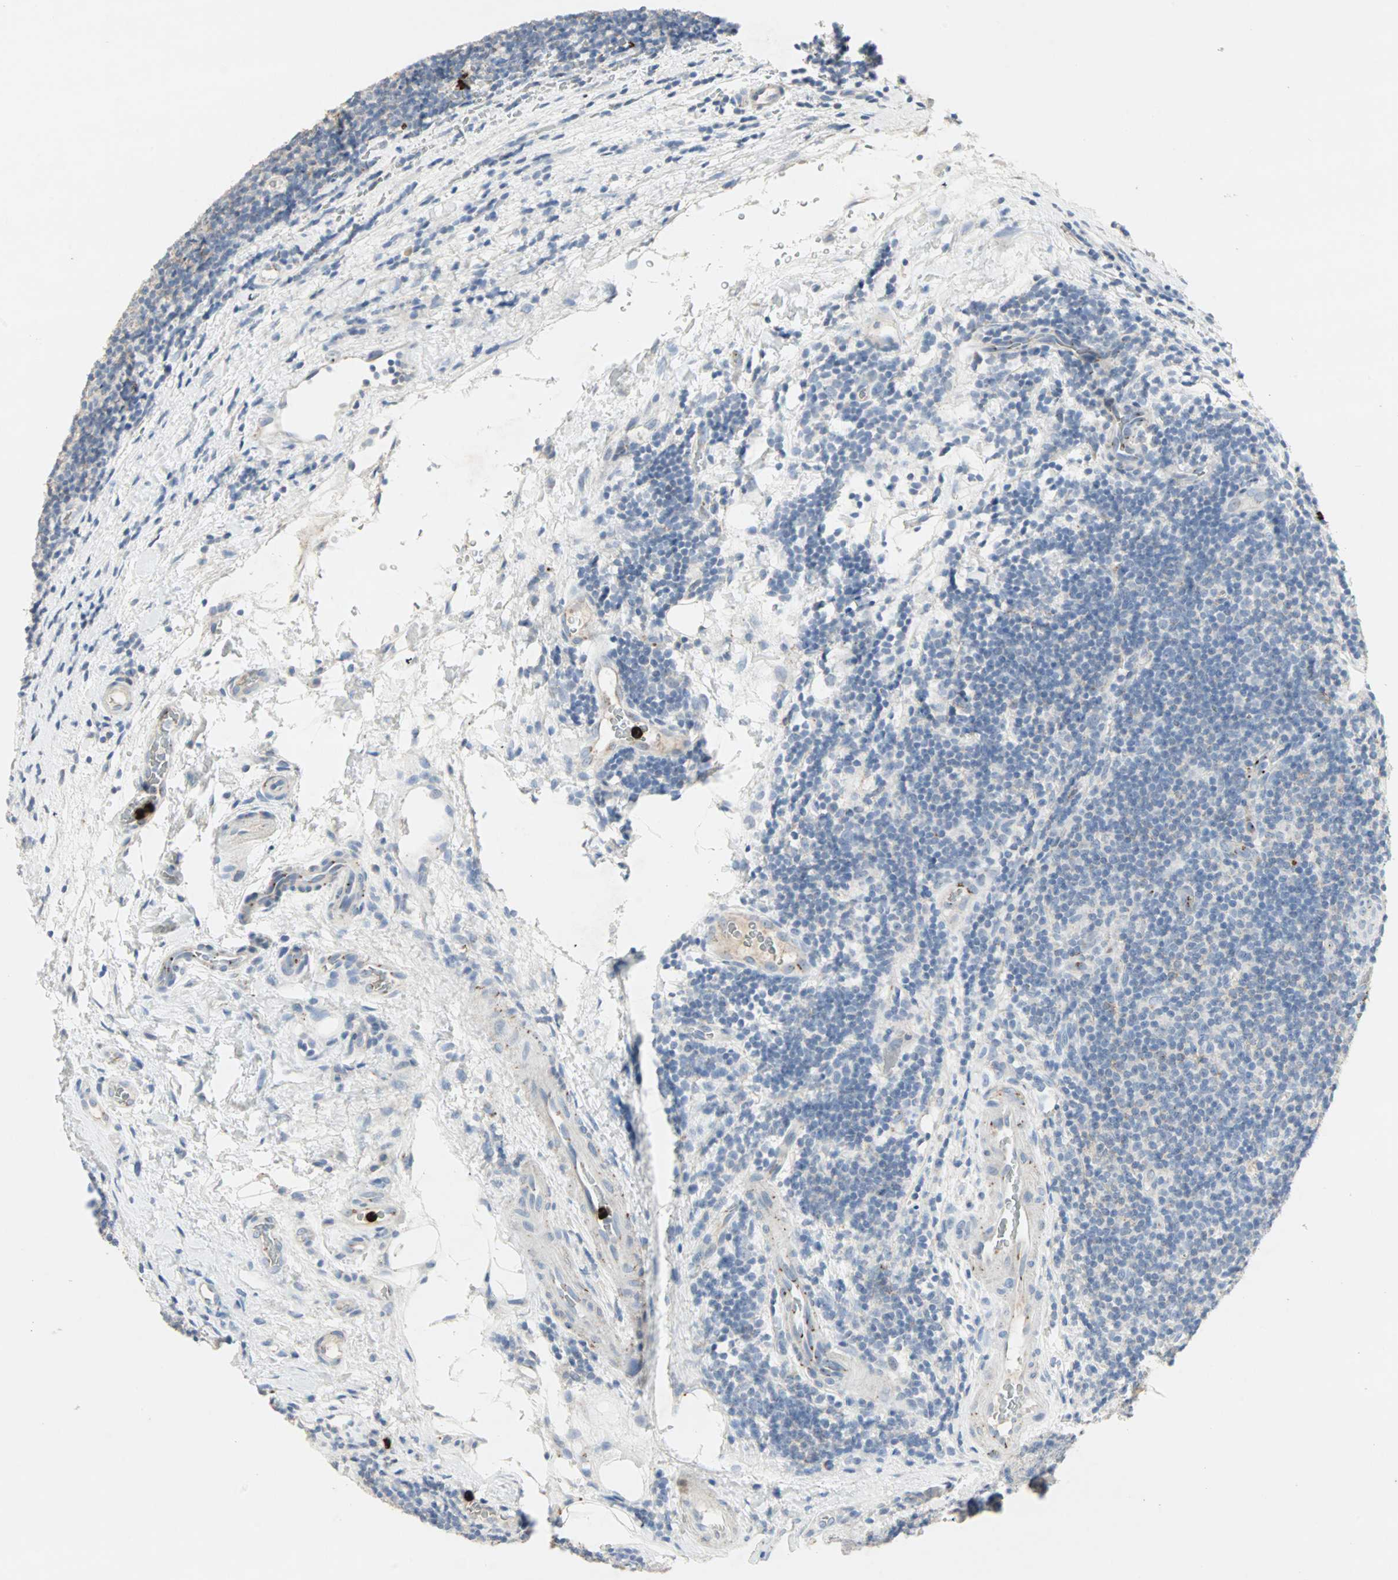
{"staining": {"intensity": "negative", "quantity": "none", "location": "none"}, "tissue": "lymphoma", "cell_type": "Tumor cells", "image_type": "cancer", "snomed": [{"axis": "morphology", "description": "Malignant lymphoma, non-Hodgkin's type, Low grade"}, {"axis": "topography", "description": "Lymph node"}], "caption": "An immunohistochemistry (IHC) image of lymphoma is shown. There is no staining in tumor cells of lymphoma.", "gene": "CEACAM6", "patient": {"sex": "male", "age": 83}}